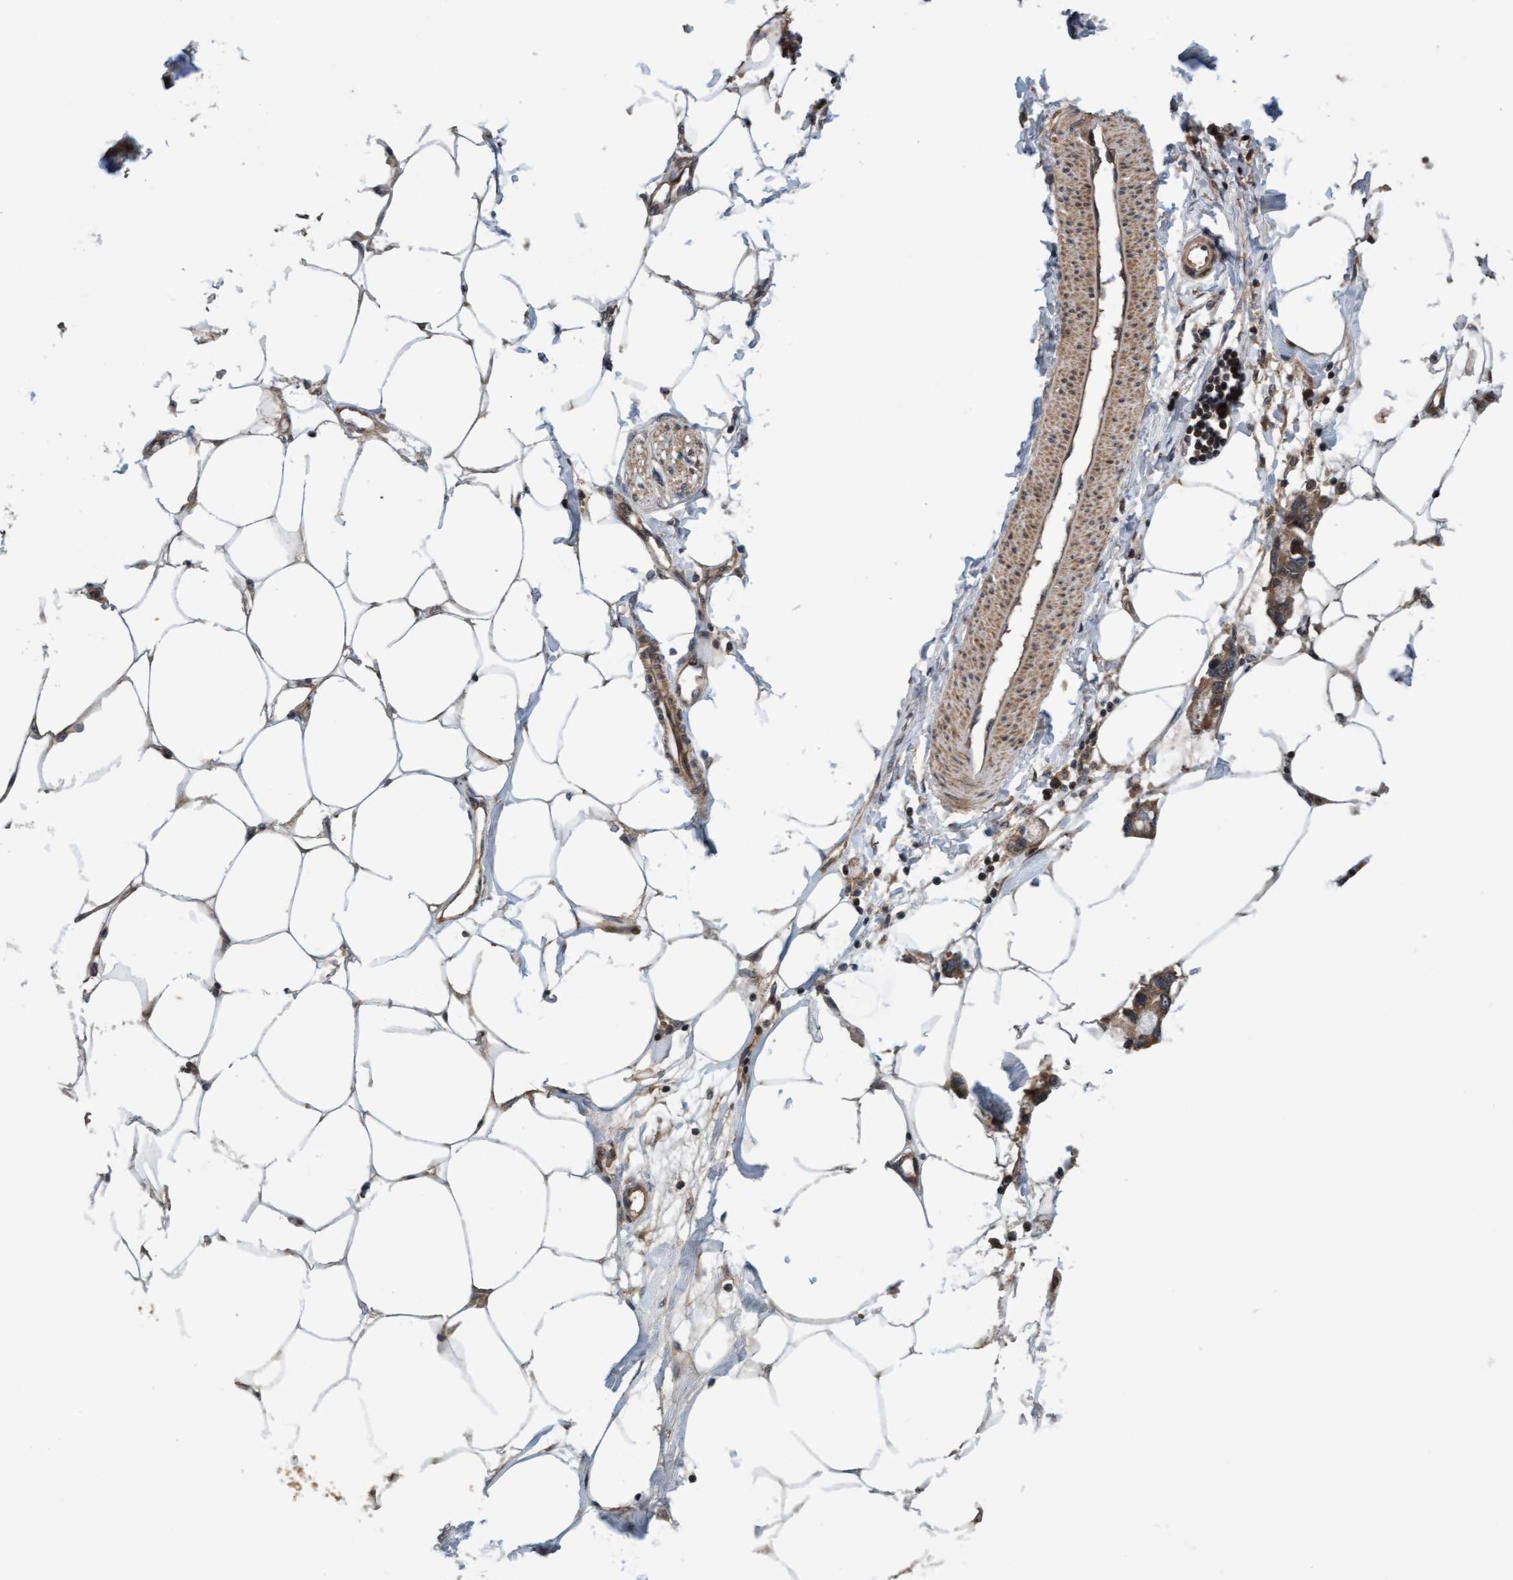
{"staining": {"intensity": "moderate", "quantity": ">75%", "location": "cytoplasmic/membranous"}, "tissue": "adipose tissue", "cell_type": "Adipocytes", "image_type": "normal", "snomed": [{"axis": "morphology", "description": "Normal tissue, NOS"}, {"axis": "morphology", "description": "Adenocarcinoma, NOS"}, {"axis": "topography", "description": "Colon"}, {"axis": "topography", "description": "Peripheral nerve tissue"}], "caption": "Immunohistochemical staining of benign human adipose tissue demonstrates medium levels of moderate cytoplasmic/membranous expression in about >75% of adipocytes. The protein is stained brown, and the nuclei are stained in blue (DAB (3,3'-diaminobenzidine) IHC with brightfield microscopy, high magnification).", "gene": "MLXIP", "patient": {"sex": "male", "age": 14}}